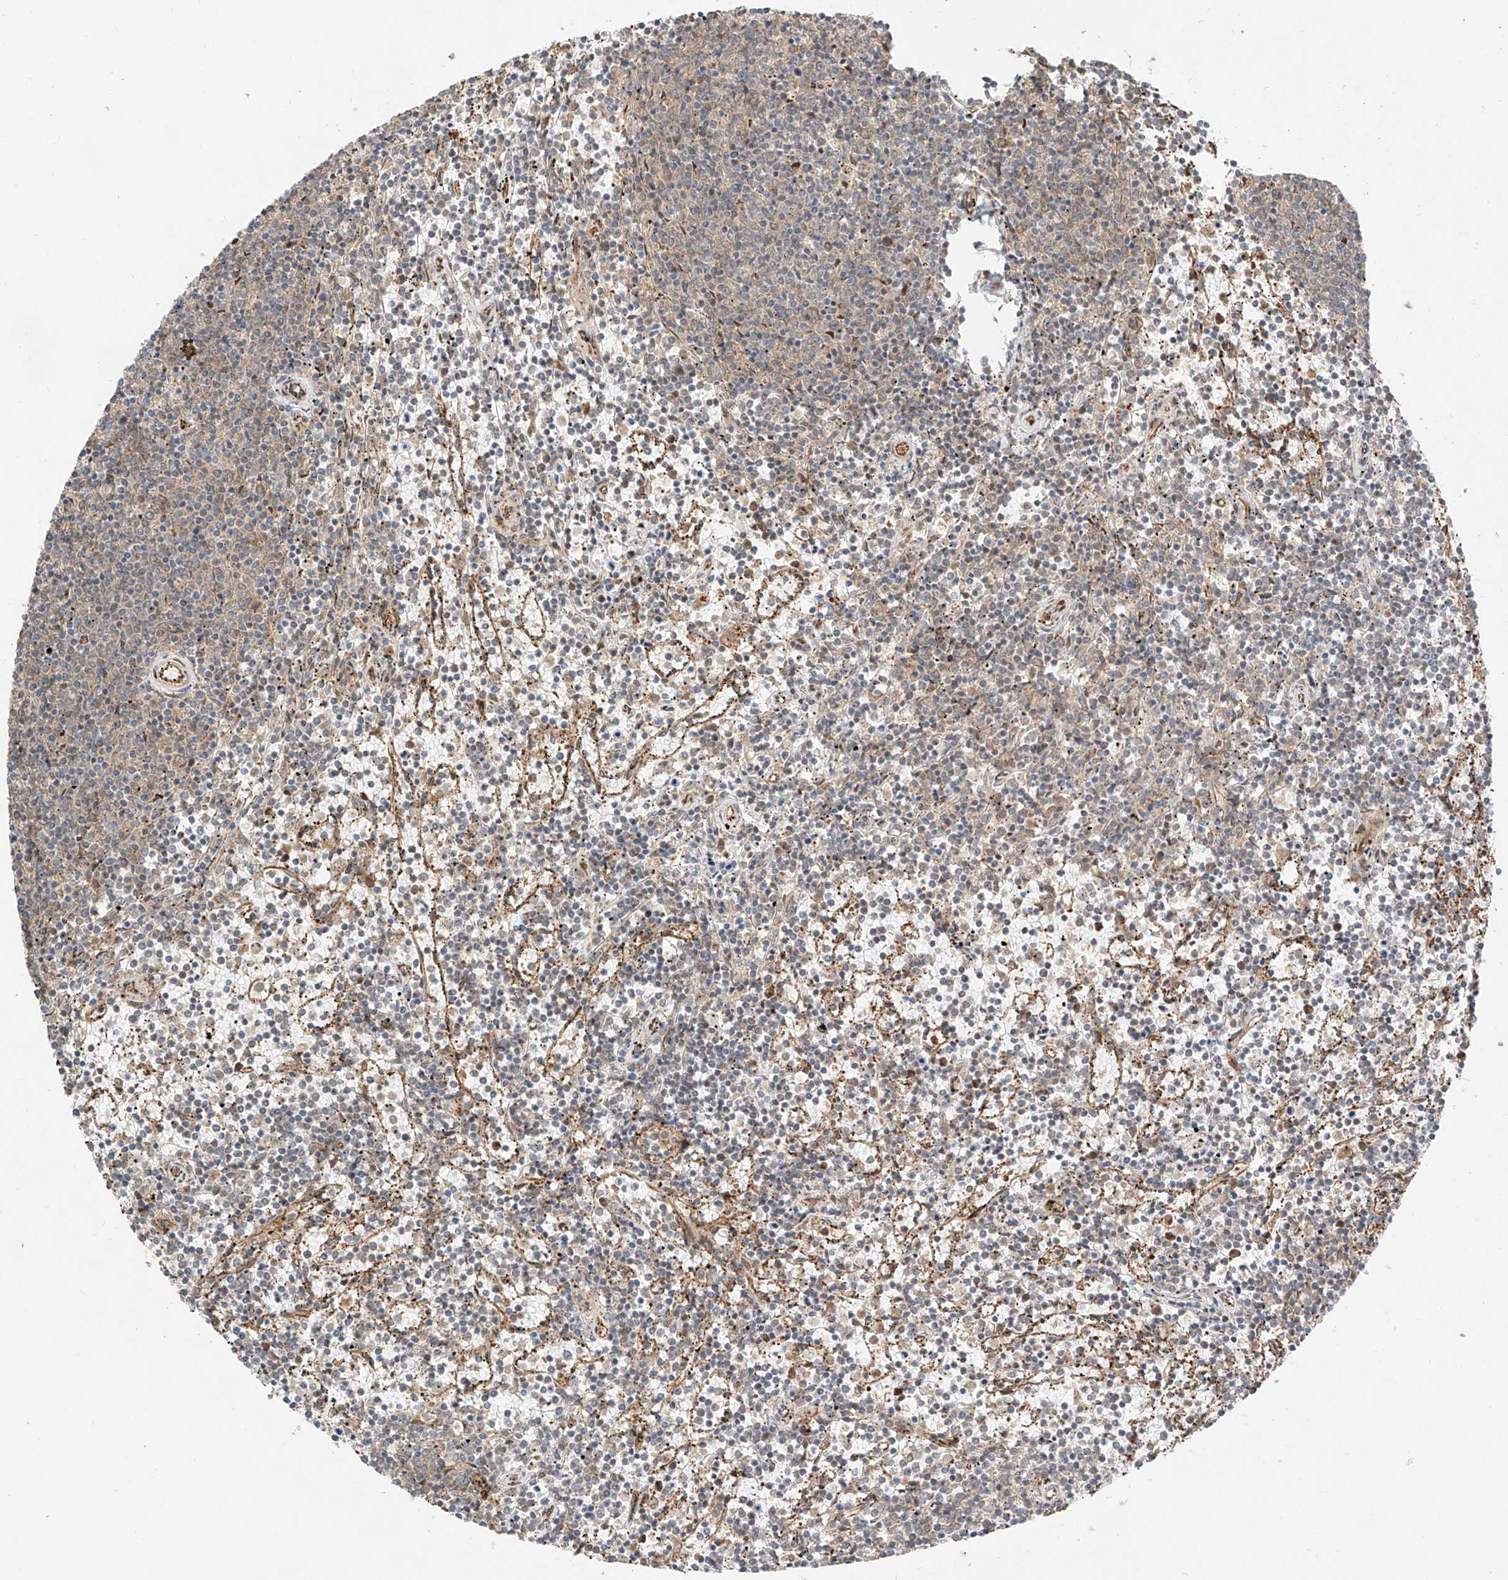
{"staining": {"intensity": "negative", "quantity": "none", "location": "none"}, "tissue": "lymphoma", "cell_type": "Tumor cells", "image_type": "cancer", "snomed": [{"axis": "morphology", "description": "Malignant lymphoma, non-Hodgkin's type, Low grade"}, {"axis": "topography", "description": "Spleen"}], "caption": "Immunohistochemistry of human low-grade malignant lymphoma, non-Hodgkin's type demonstrates no positivity in tumor cells.", "gene": "CEP162", "patient": {"sex": "female", "age": 50}}